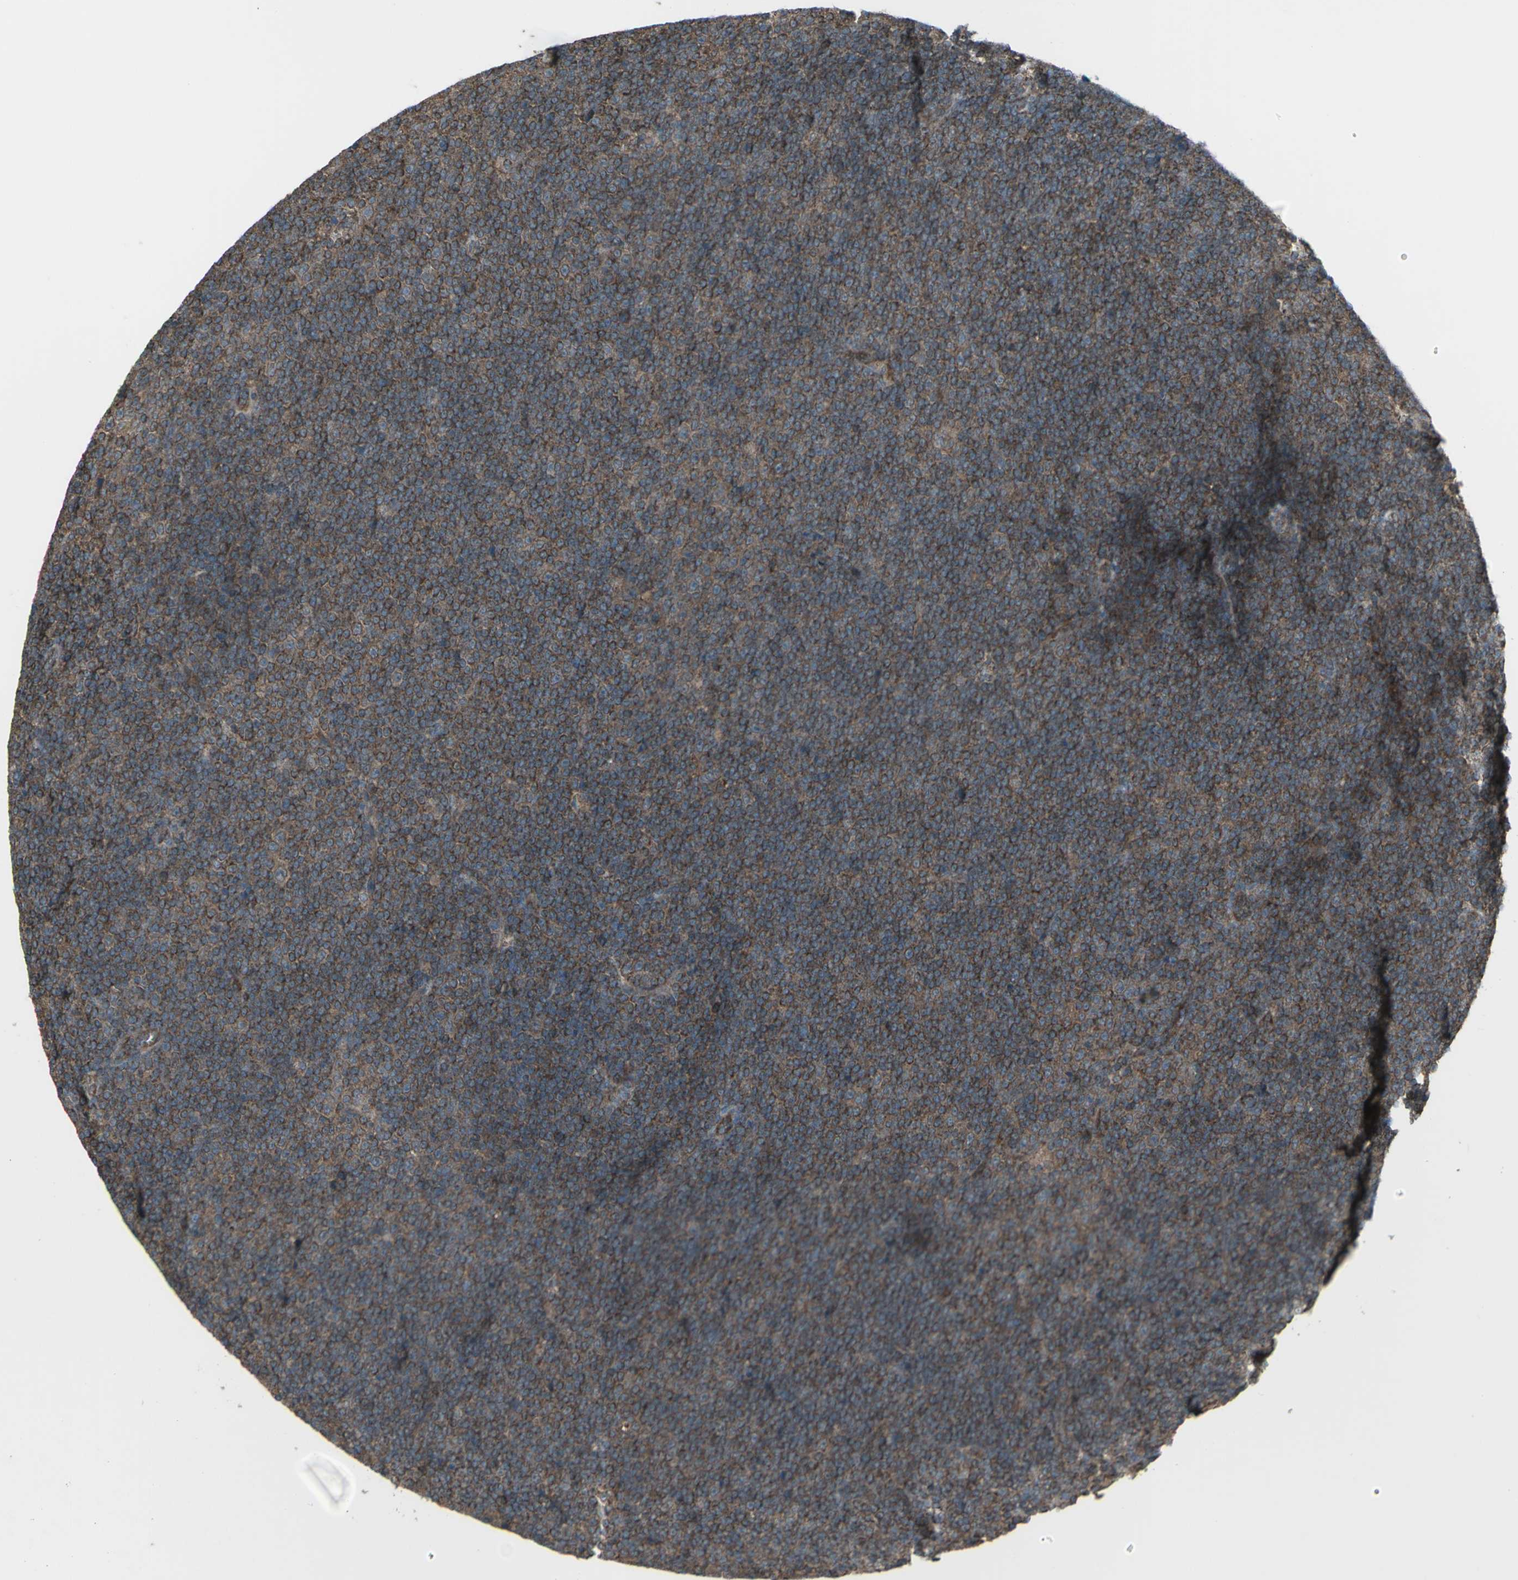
{"staining": {"intensity": "moderate", "quantity": ">75%", "location": "cytoplasmic/membranous"}, "tissue": "lymphoma", "cell_type": "Tumor cells", "image_type": "cancer", "snomed": [{"axis": "morphology", "description": "Malignant lymphoma, non-Hodgkin's type, Low grade"}, {"axis": "topography", "description": "Lymph node"}], "caption": "This is a micrograph of immunohistochemistry (IHC) staining of low-grade malignant lymphoma, non-Hodgkin's type, which shows moderate expression in the cytoplasmic/membranous of tumor cells.", "gene": "SHC1", "patient": {"sex": "female", "age": 67}}